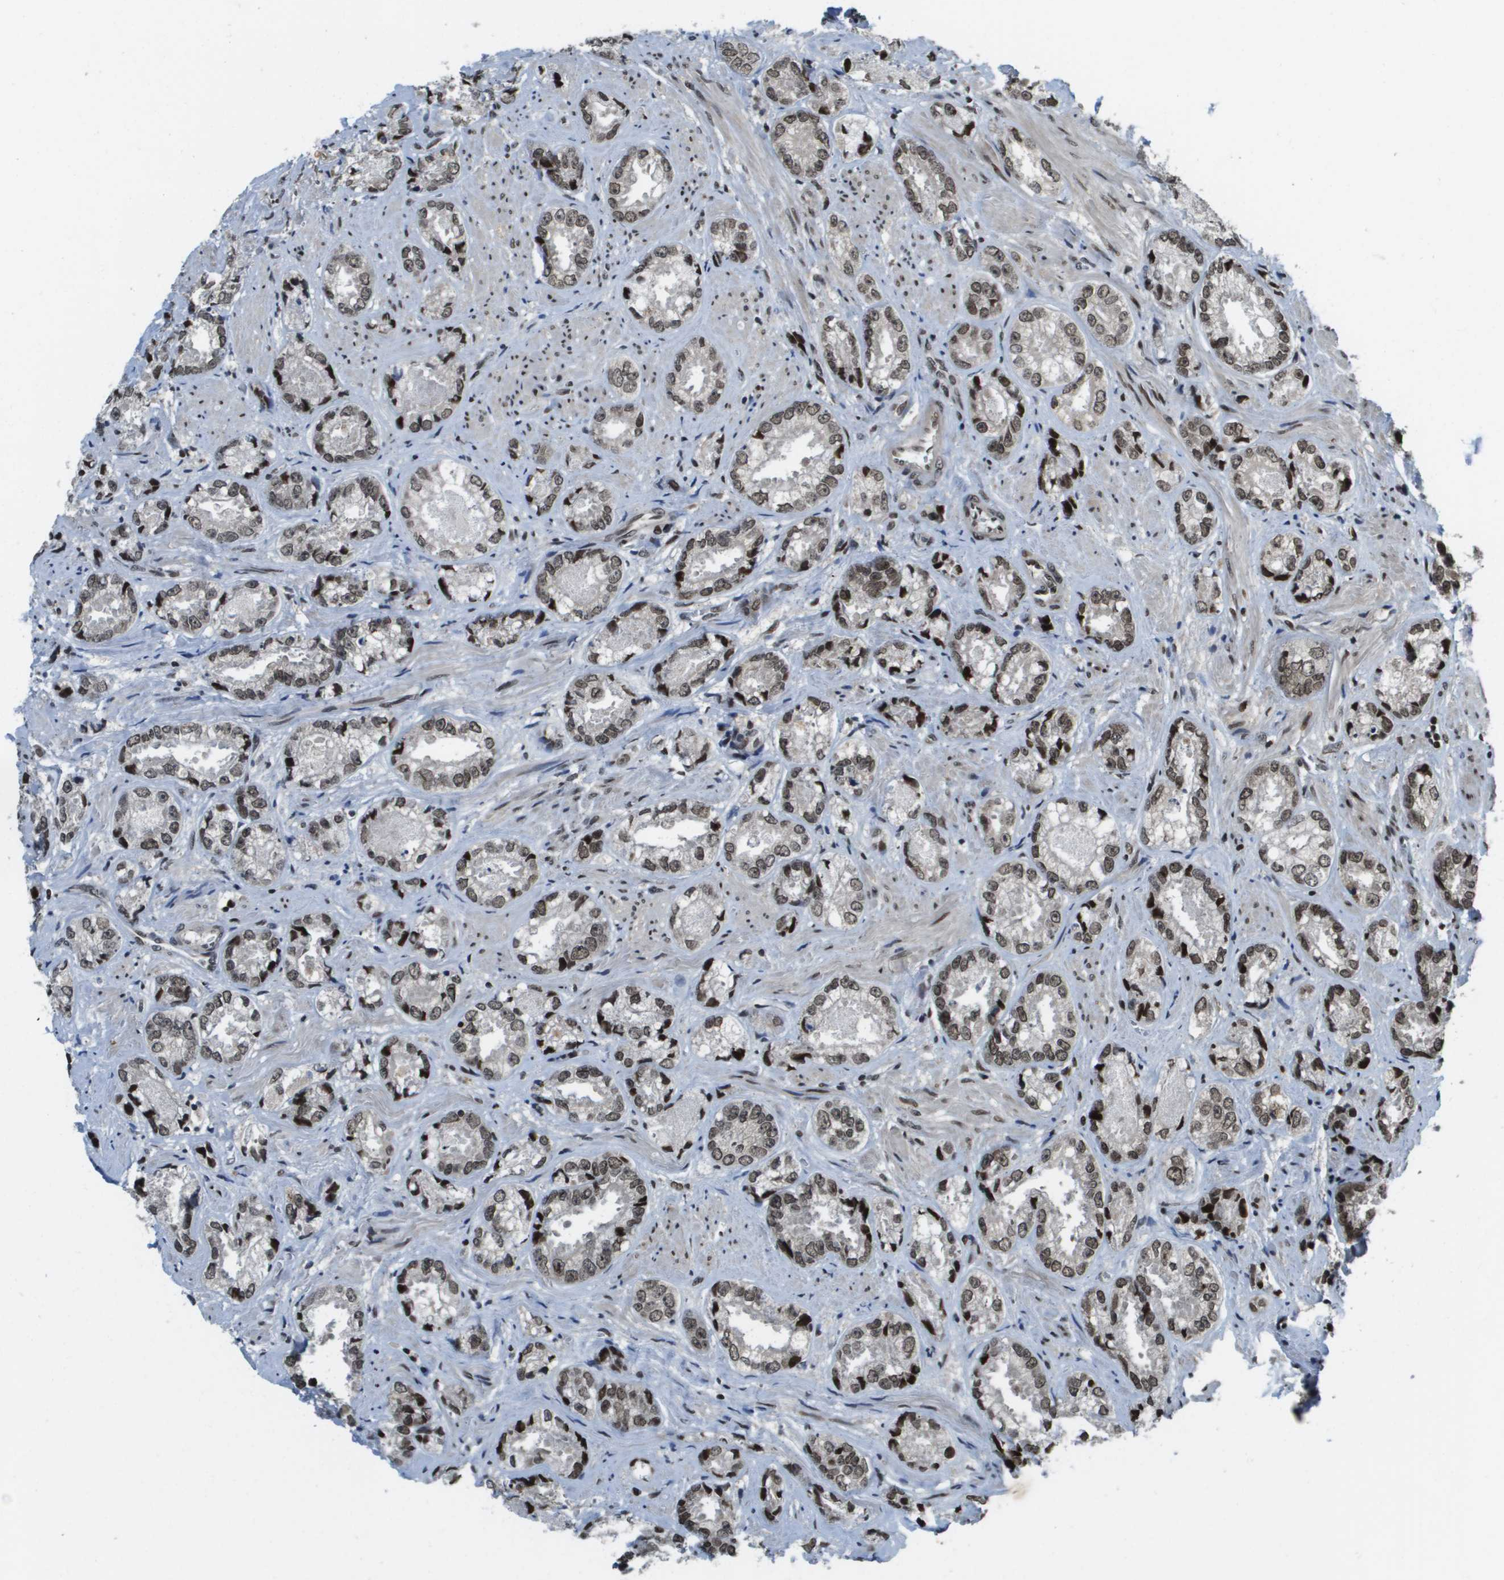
{"staining": {"intensity": "moderate", "quantity": ">75%", "location": "nuclear"}, "tissue": "prostate cancer", "cell_type": "Tumor cells", "image_type": "cancer", "snomed": [{"axis": "morphology", "description": "Adenocarcinoma, High grade"}, {"axis": "topography", "description": "Prostate"}], "caption": "Adenocarcinoma (high-grade) (prostate) tissue displays moderate nuclear staining in approximately >75% of tumor cells", "gene": "RECQL4", "patient": {"sex": "male", "age": 61}}